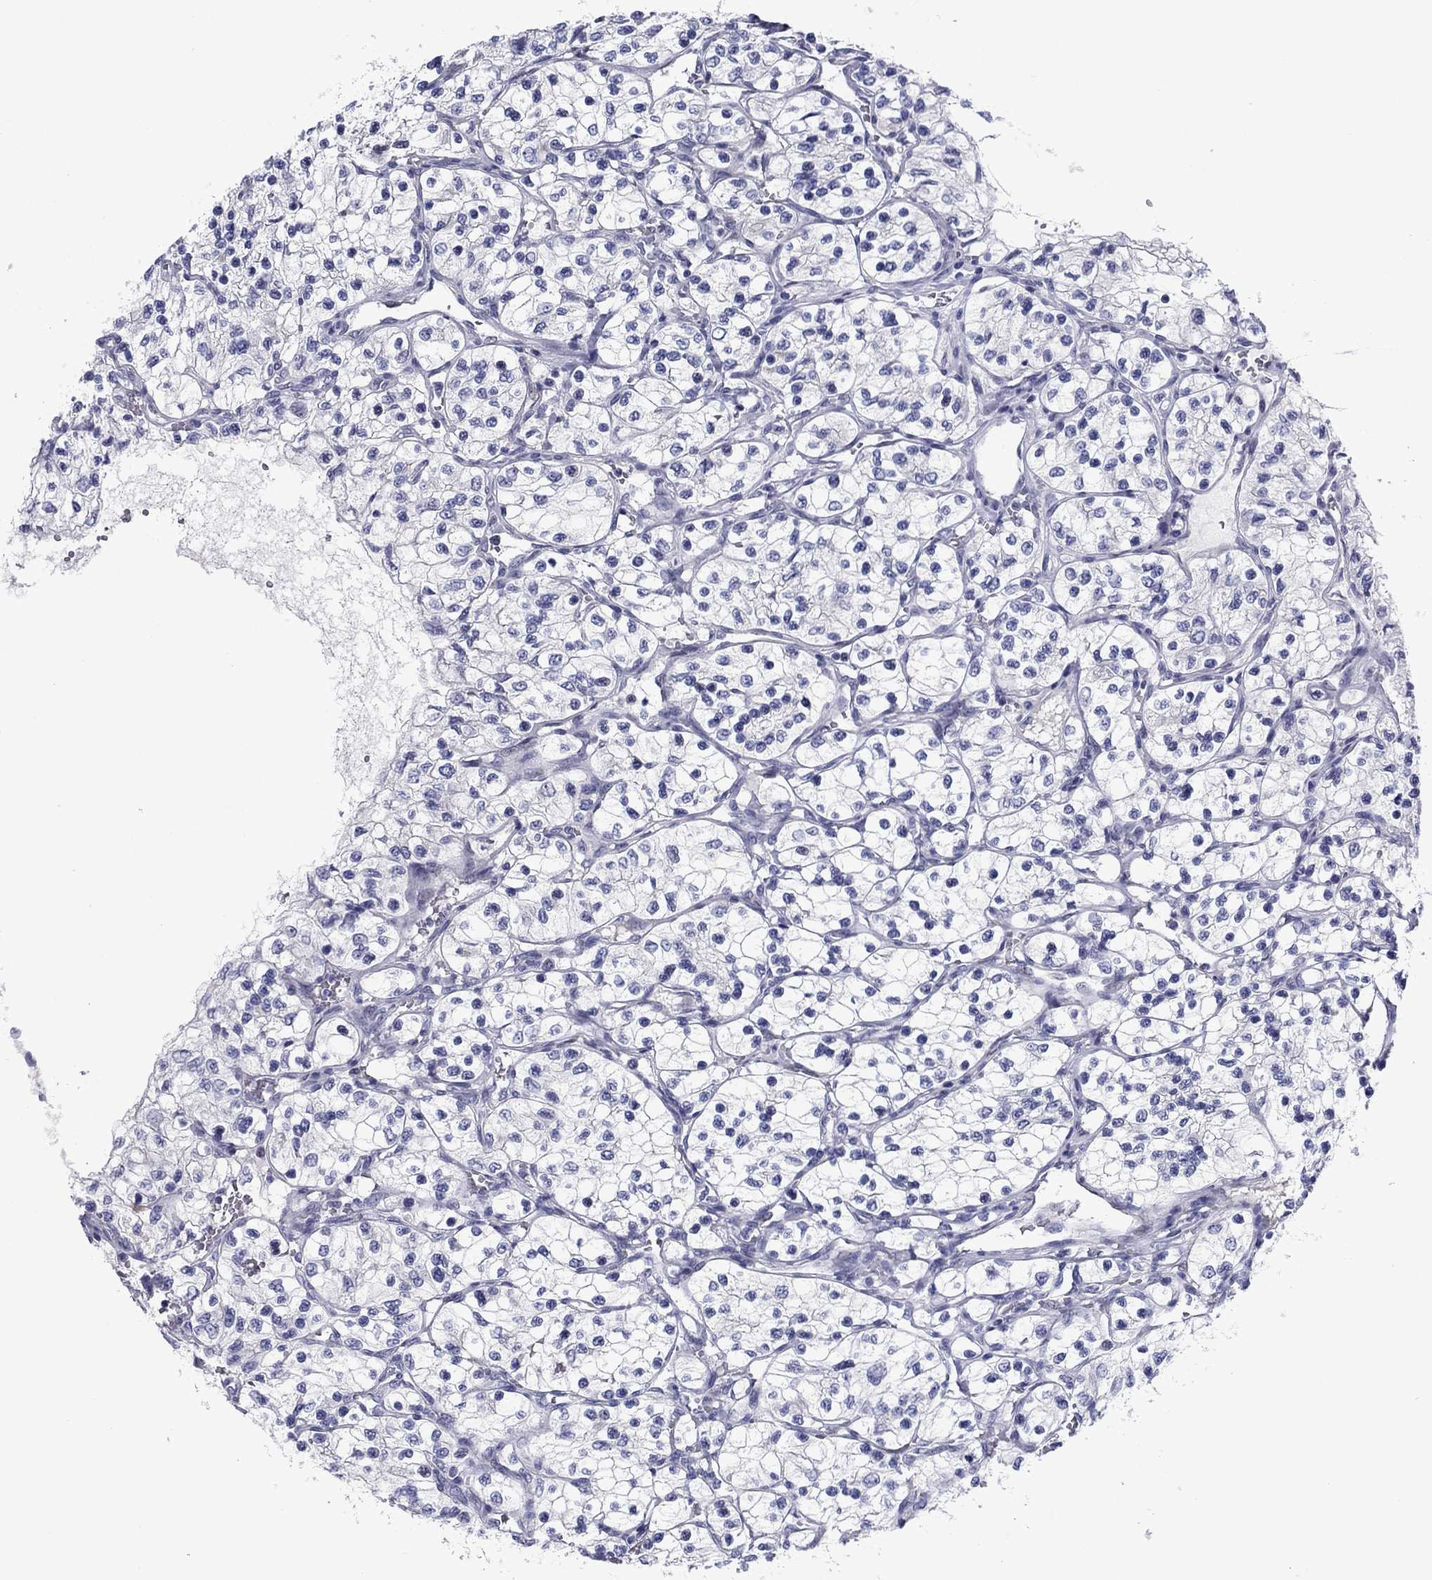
{"staining": {"intensity": "negative", "quantity": "none", "location": "none"}, "tissue": "renal cancer", "cell_type": "Tumor cells", "image_type": "cancer", "snomed": [{"axis": "morphology", "description": "Adenocarcinoma, NOS"}, {"axis": "topography", "description": "Kidney"}], "caption": "A high-resolution image shows immunohistochemistry staining of renal cancer (adenocarcinoma), which exhibits no significant expression in tumor cells. (Brightfield microscopy of DAB (3,3'-diaminobenzidine) immunohistochemistry at high magnification).", "gene": "PIWIL1", "patient": {"sex": "female", "age": 69}}